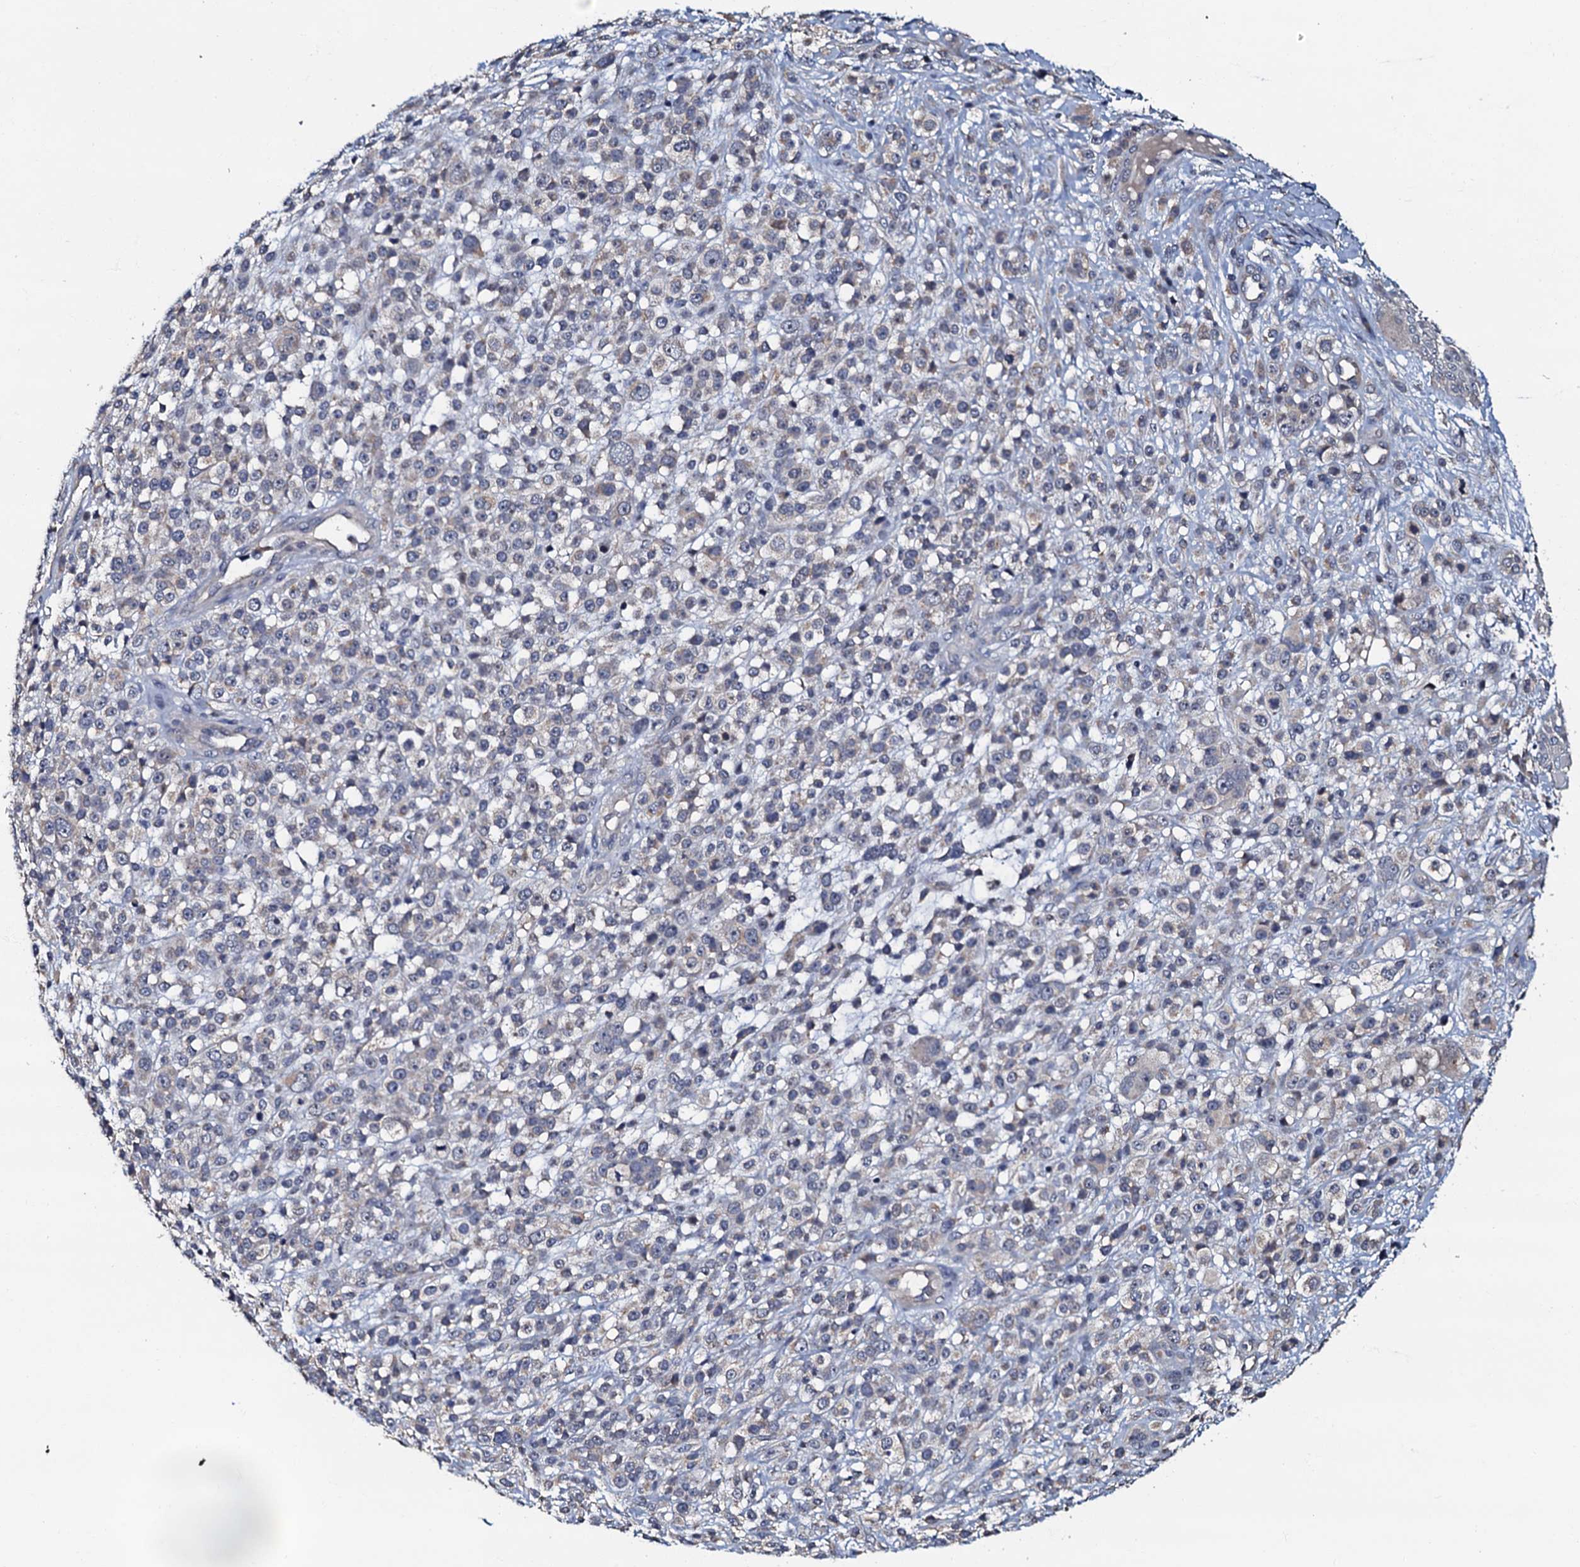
{"staining": {"intensity": "negative", "quantity": "none", "location": "none"}, "tissue": "melanoma", "cell_type": "Tumor cells", "image_type": "cancer", "snomed": [{"axis": "morphology", "description": "Malignant melanoma, NOS"}, {"axis": "topography", "description": "Skin"}], "caption": "There is no significant expression in tumor cells of melanoma.", "gene": "CPNE2", "patient": {"sex": "female", "age": 55}}